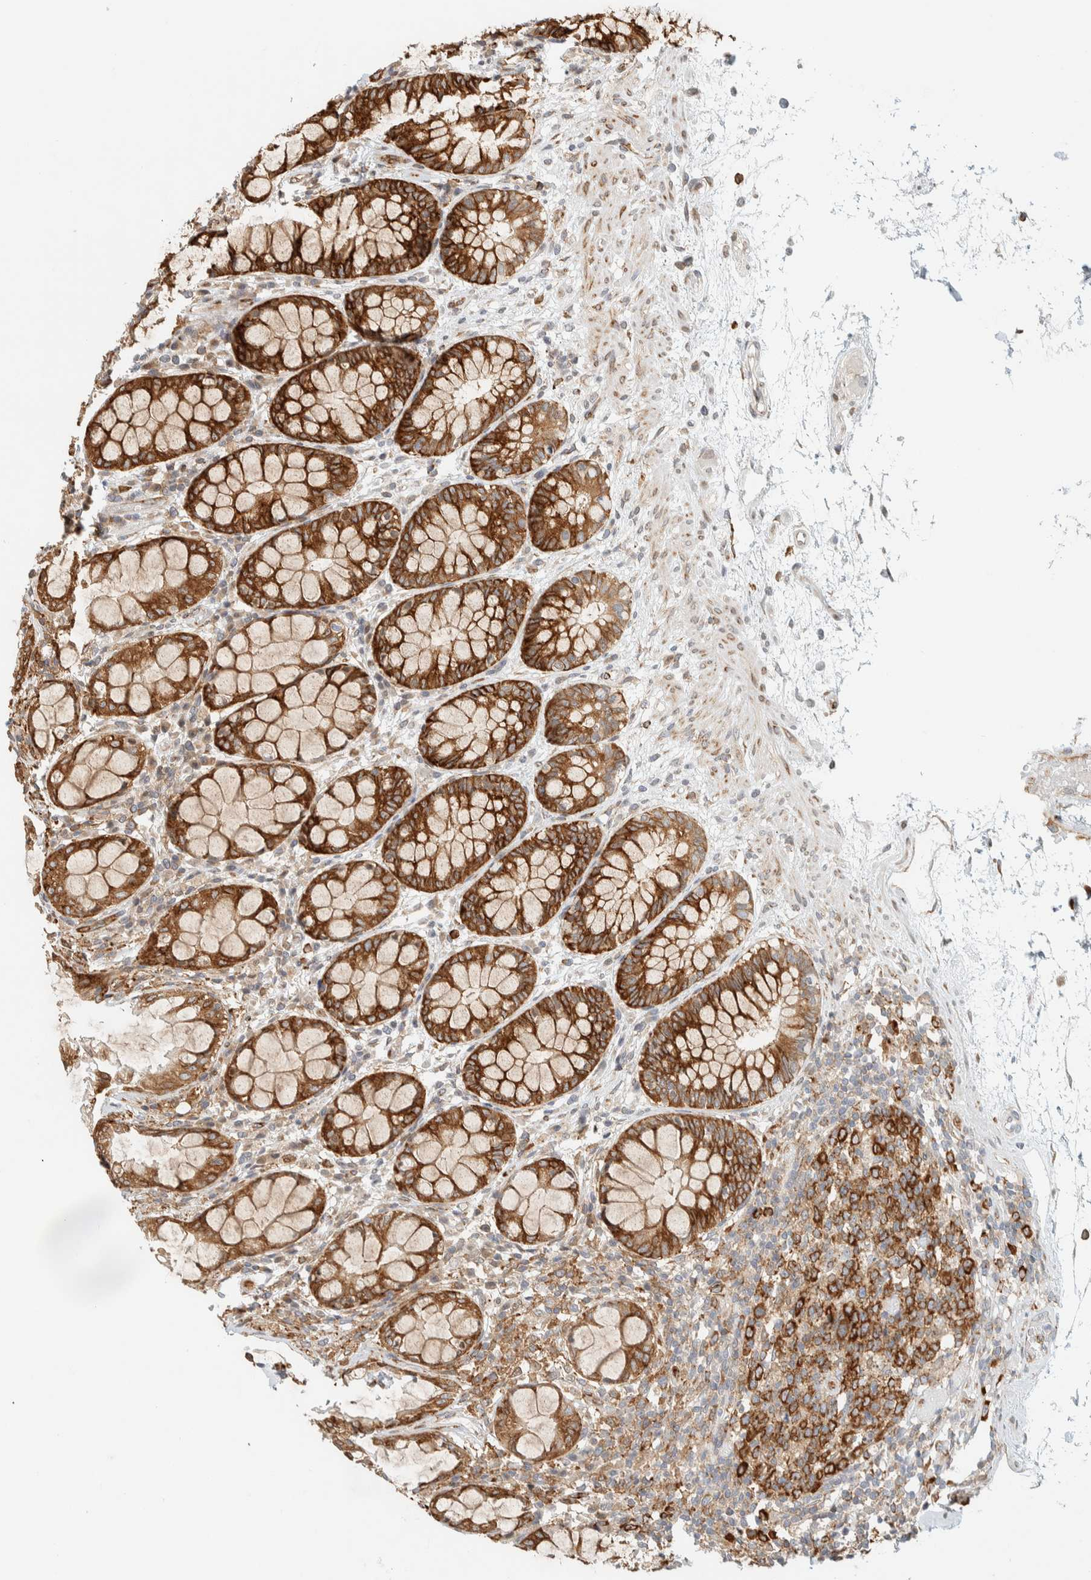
{"staining": {"intensity": "strong", "quantity": ">75%", "location": "cytoplasmic/membranous"}, "tissue": "rectum", "cell_type": "Glandular cells", "image_type": "normal", "snomed": [{"axis": "morphology", "description": "Normal tissue, NOS"}, {"axis": "topography", "description": "Rectum"}], "caption": "Glandular cells reveal strong cytoplasmic/membranous staining in approximately >75% of cells in benign rectum.", "gene": "LLGL2", "patient": {"sex": "male", "age": 64}}